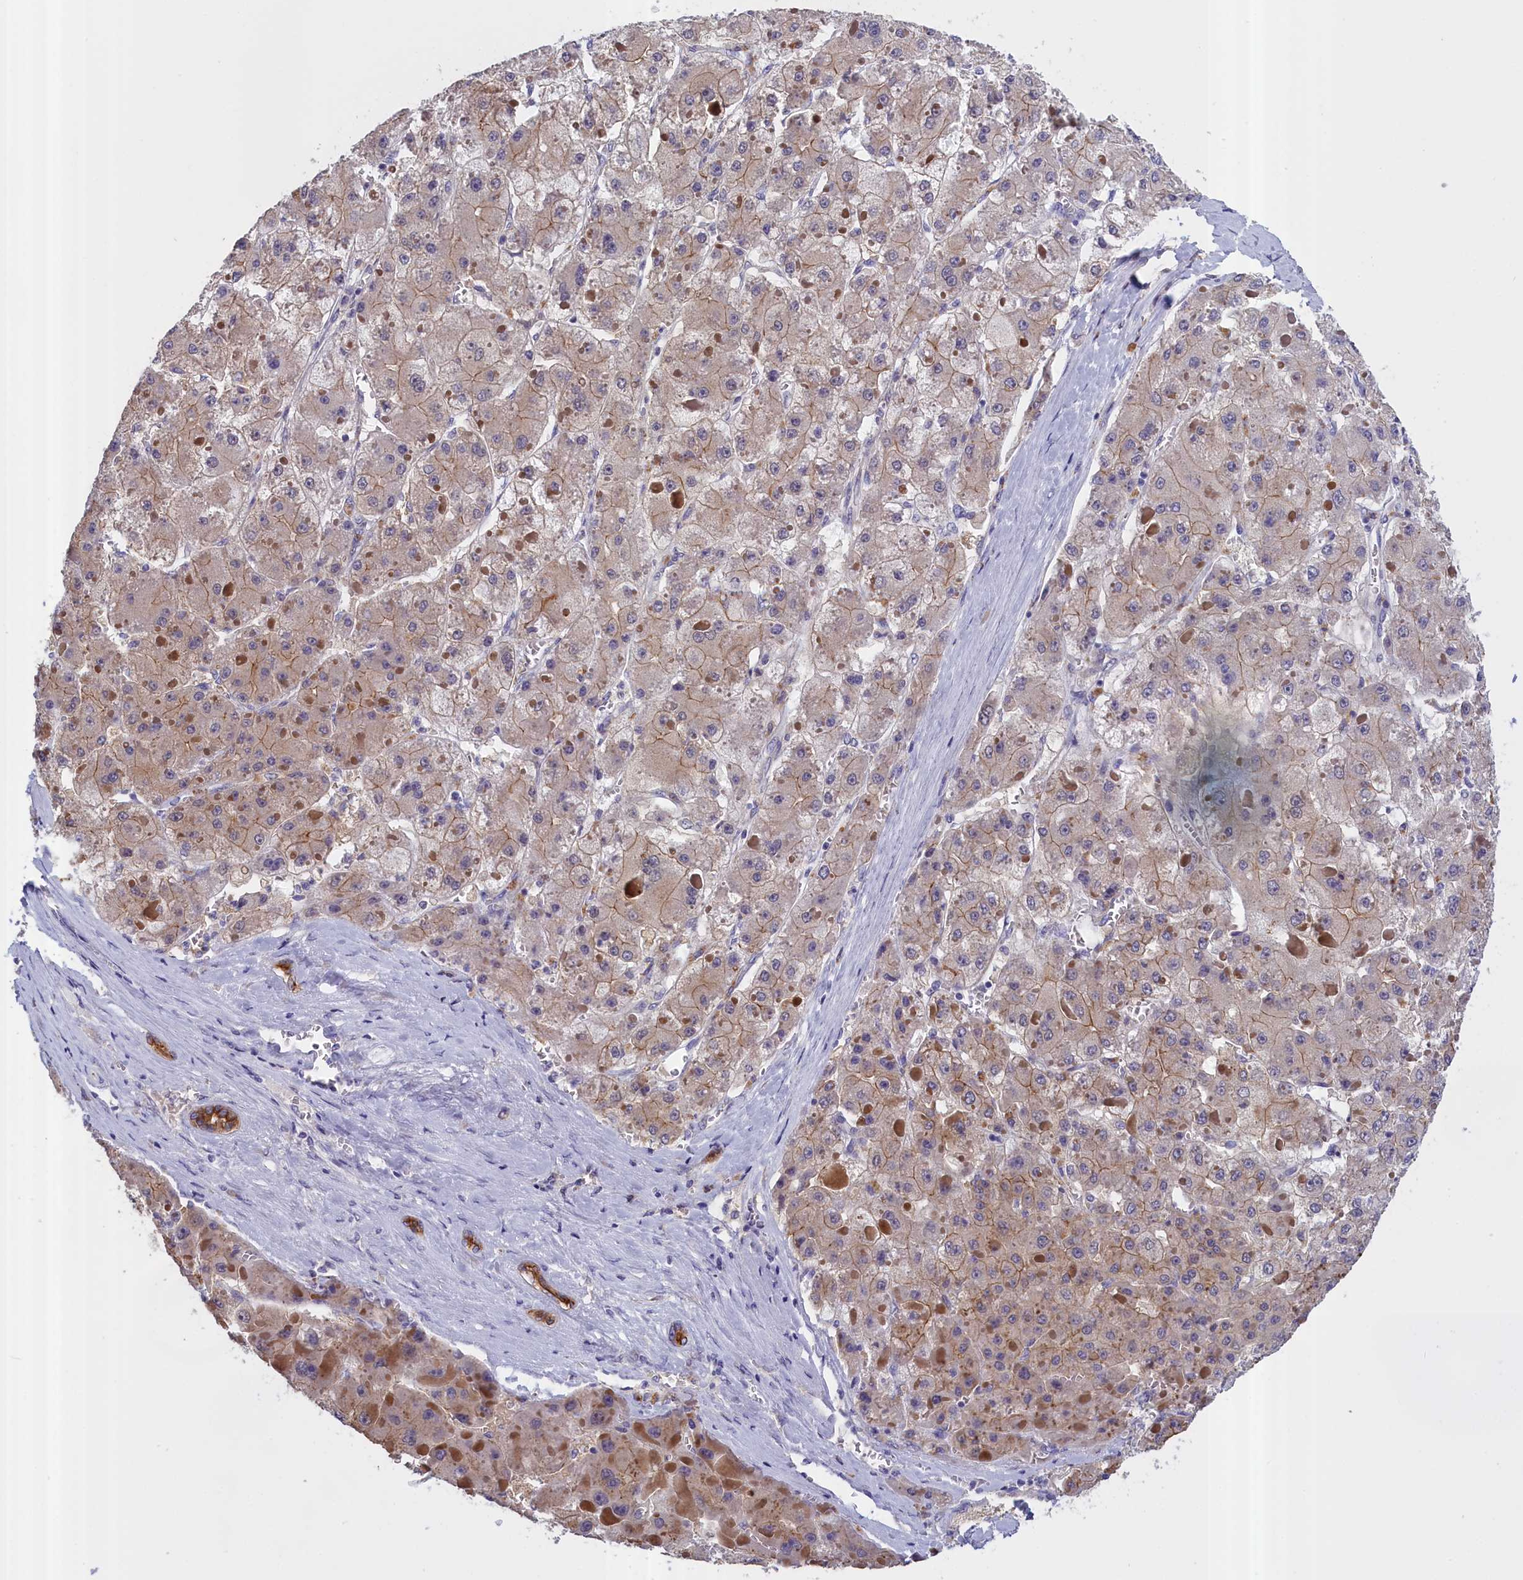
{"staining": {"intensity": "moderate", "quantity": "25%-75%", "location": "cytoplasmic/membranous"}, "tissue": "liver cancer", "cell_type": "Tumor cells", "image_type": "cancer", "snomed": [{"axis": "morphology", "description": "Carcinoma, Hepatocellular, NOS"}, {"axis": "topography", "description": "Liver"}], "caption": "Moderate cytoplasmic/membranous protein expression is identified in approximately 25%-75% of tumor cells in liver hepatocellular carcinoma.", "gene": "COL19A1", "patient": {"sex": "female", "age": 73}}